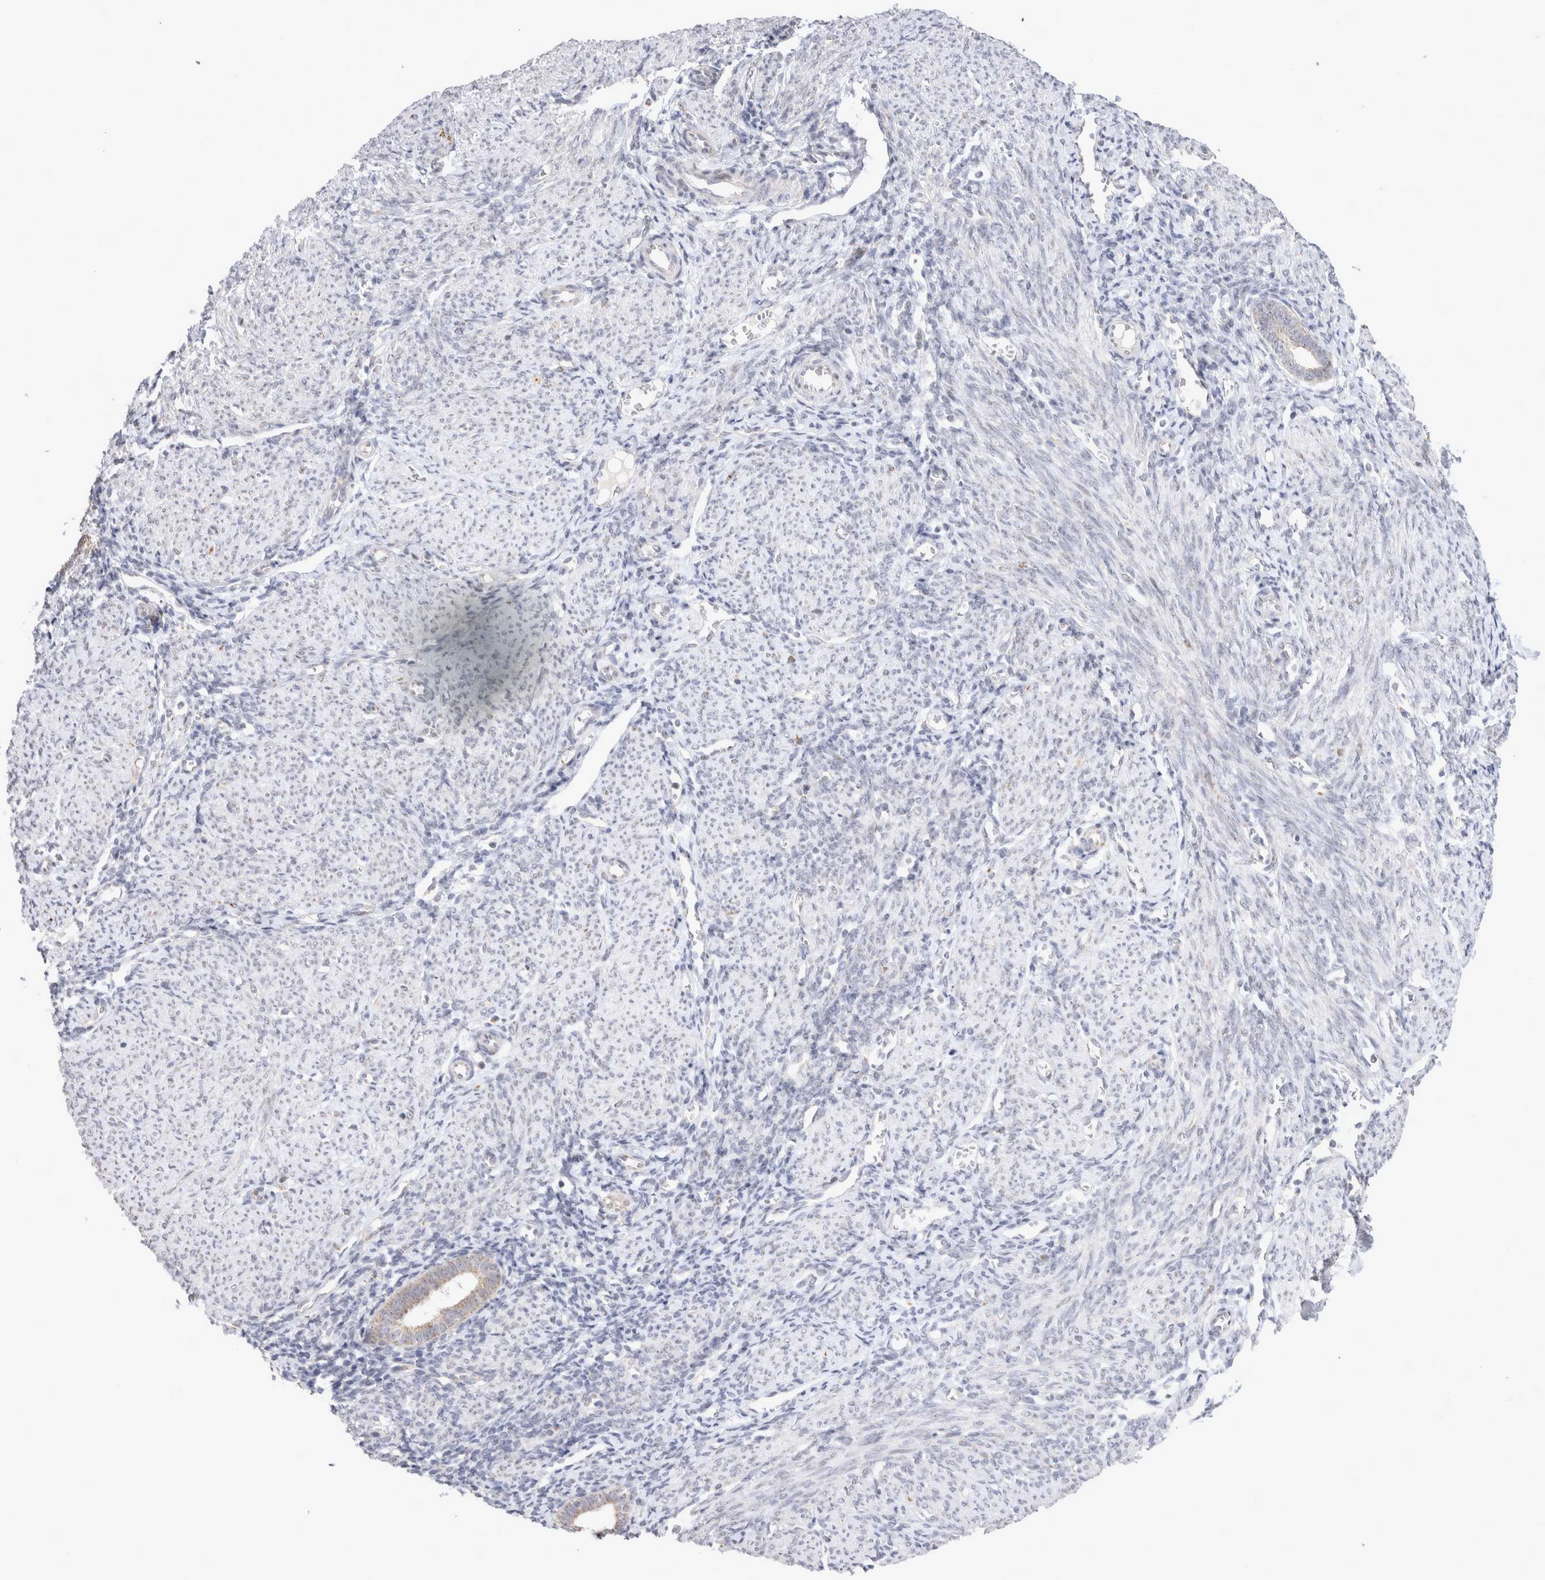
{"staining": {"intensity": "negative", "quantity": "none", "location": "none"}, "tissue": "endometrium", "cell_type": "Cells in endometrial stroma", "image_type": "normal", "snomed": [{"axis": "morphology", "description": "Normal tissue, NOS"}, {"axis": "morphology", "description": "Adenocarcinoma, NOS"}, {"axis": "topography", "description": "Endometrium"}], "caption": "Endometrium was stained to show a protein in brown. There is no significant staining in cells in endometrial stroma. (DAB (3,3'-diaminobenzidine) immunohistochemistry (IHC) visualized using brightfield microscopy, high magnification).", "gene": "MRPL37", "patient": {"sex": "female", "age": 57}}